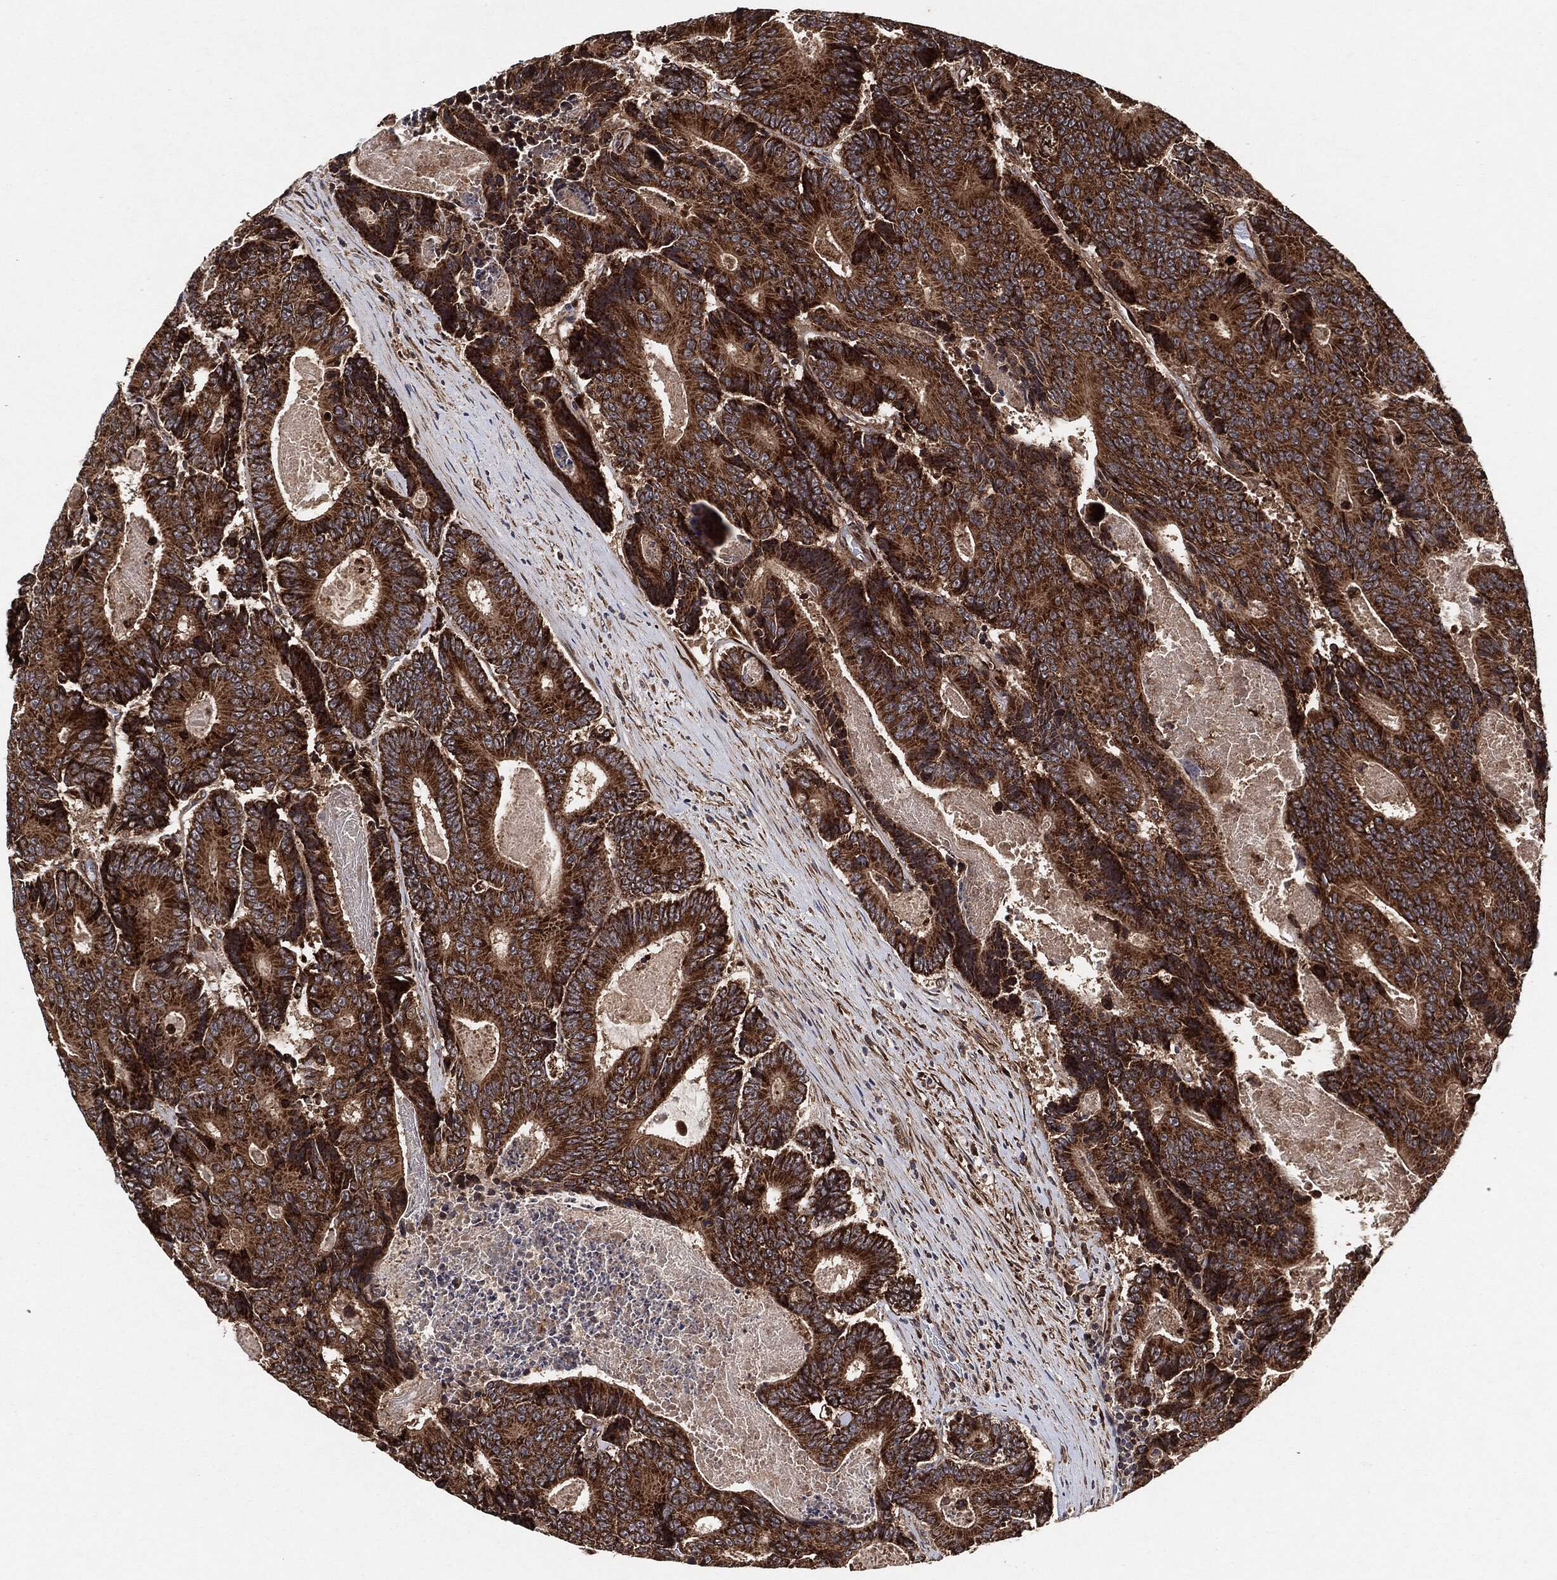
{"staining": {"intensity": "strong", "quantity": ">75%", "location": "cytoplasmic/membranous"}, "tissue": "colorectal cancer", "cell_type": "Tumor cells", "image_type": "cancer", "snomed": [{"axis": "morphology", "description": "Adenocarcinoma, NOS"}, {"axis": "topography", "description": "Colon"}], "caption": "High-power microscopy captured an IHC histopathology image of colorectal cancer, revealing strong cytoplasmic/membranous positivity in about >75% of tumor cells. The protein of interest is stained brown, and the nuclei are stained in blue (DAB (3,3'-diaminobenzidine) IHC with brightfield microscopy, high magnification).", "gene": "BCAR1", "patient": {"sex": "male", "age": 83}}